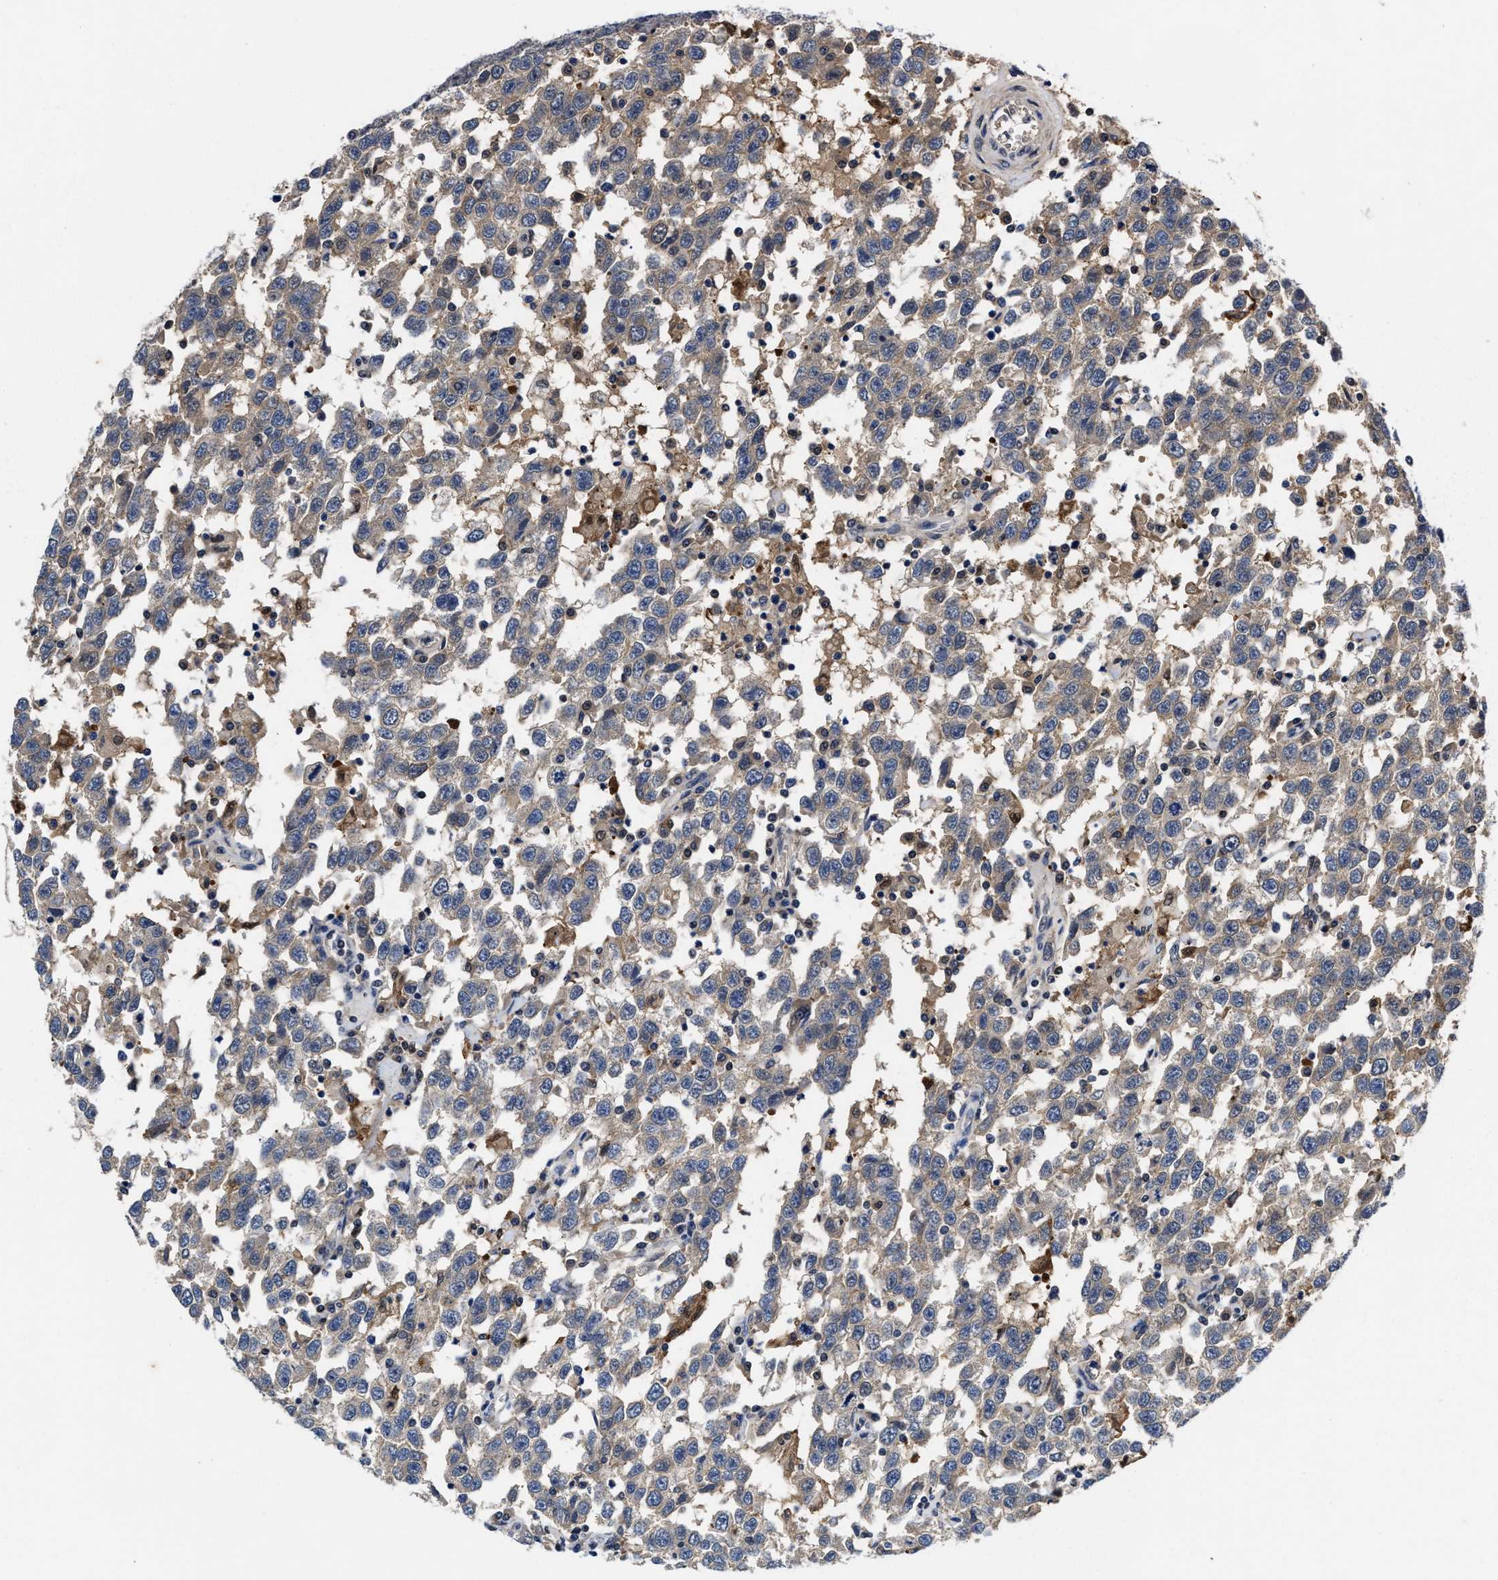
{"staining": {"intensity": "weak", "quantity": "25%-75%", "location": "cytoplasmic/membranous"}, "tissue": "testis cancer", "cell_type": "Tumor cells", "image_type": "cancer", "snomed": [{"axis": "morphology", "description": "Seminoma, NOS"}, {"axis": "topography", "description": "Testis"}], "caption": "A histopathology image showing weak cytoplasmic/membranous expression in about 25%-75% of tumor cells in testis cancer, as visualized by brown immunohistochemical staining.", "gene": "KIF12", "patient": {"sex": "male", "age": 41}}